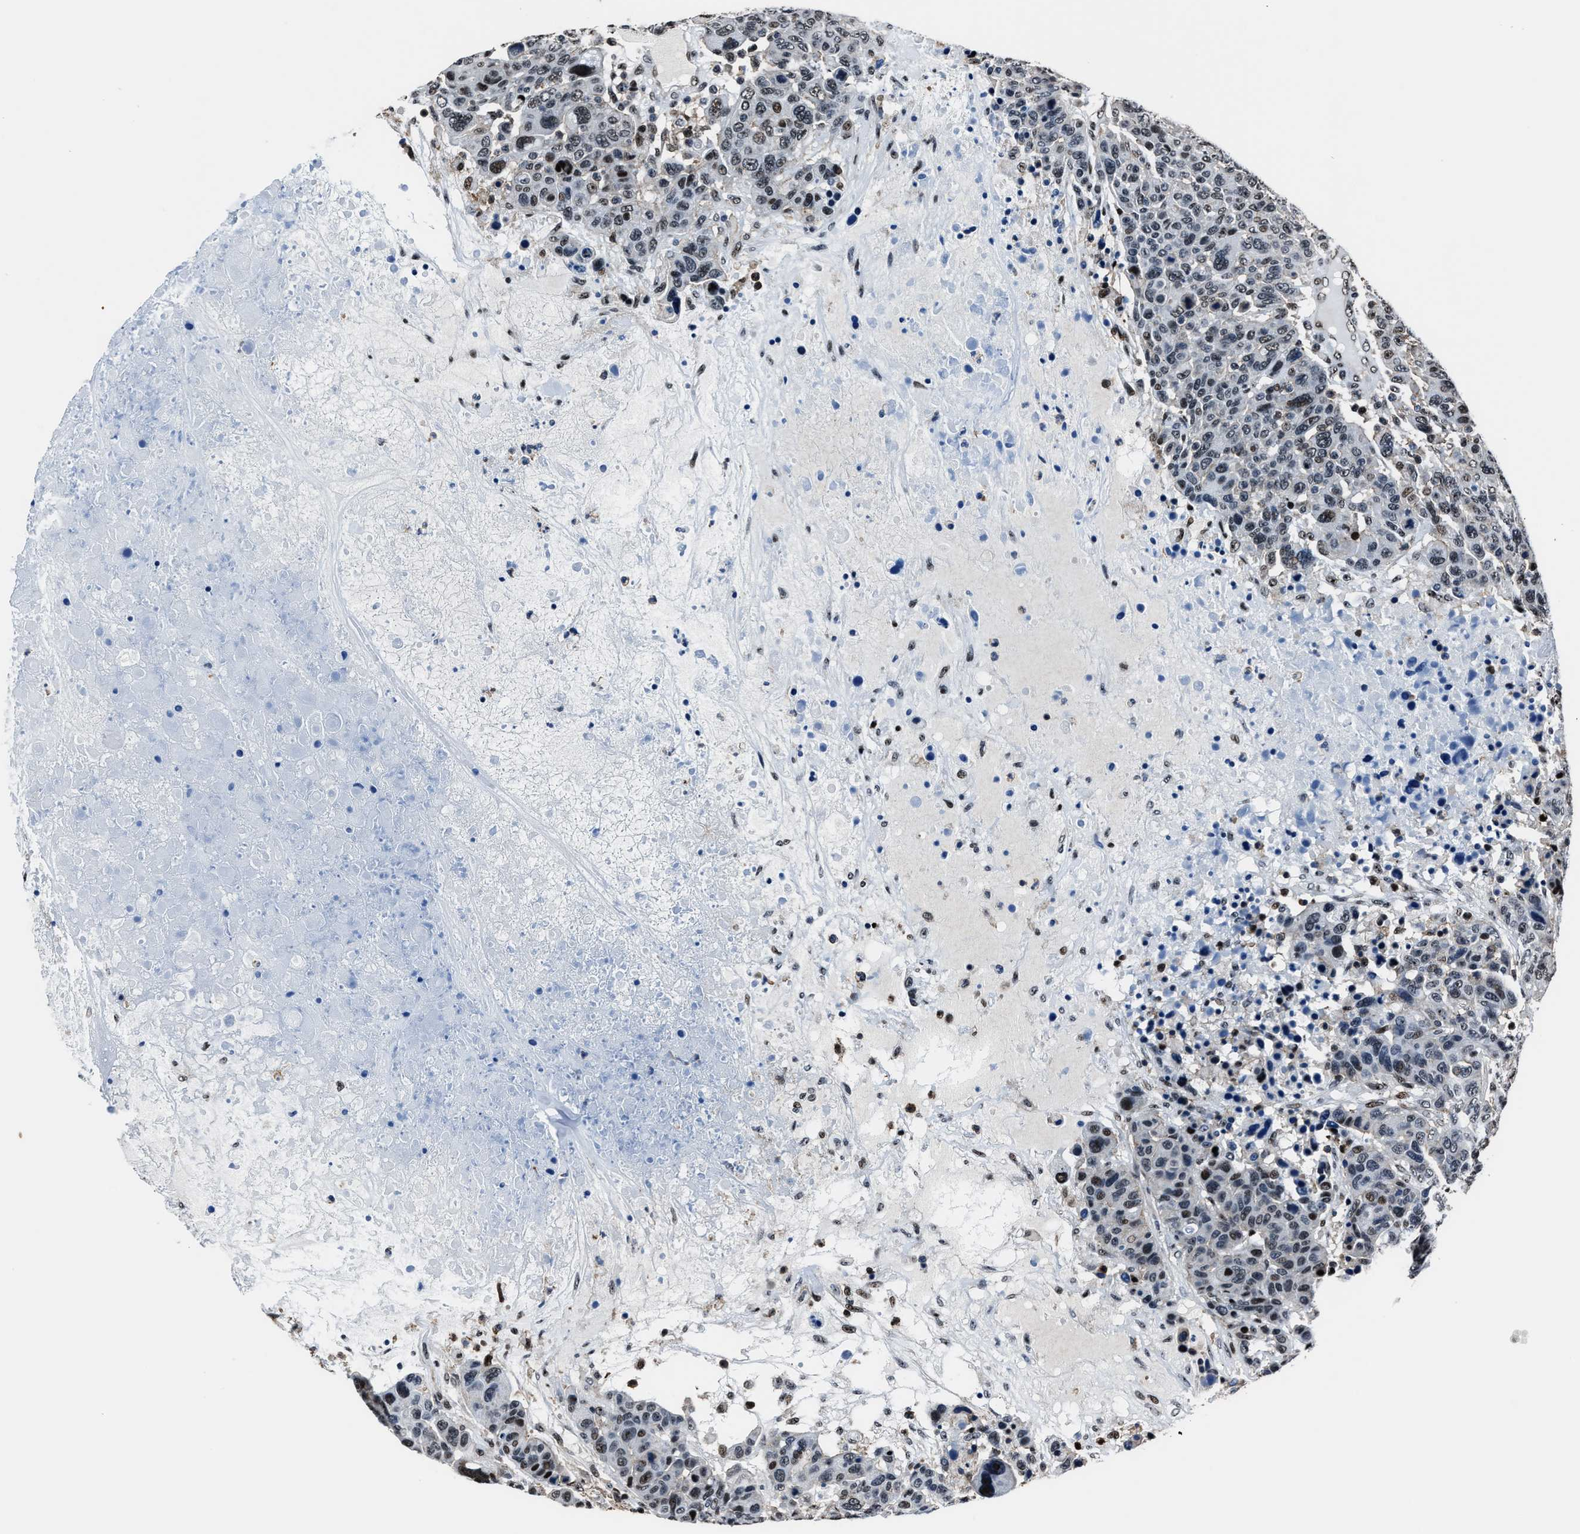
{"staining": {"intensity": "moderate", "quantity": "<25%", "location": "nuclear"}, "tissue": "breast cancer", "cell_type": "Tumor cells", "image_type": "cancer", "snomed": [{"axis": "morphology", "description": "Duct carcinoma"}, {"axis": "topography", "description": "Breast"}], "caption": "A photomicrograph showing moderate nuclear staining in about <25% of tumor cells in breast cancer (intraductal carcinoma), as visualized by brown immunohistochemical staining.", "gene": "PPIE", "patient": {"sex": "female", "age": 37}}